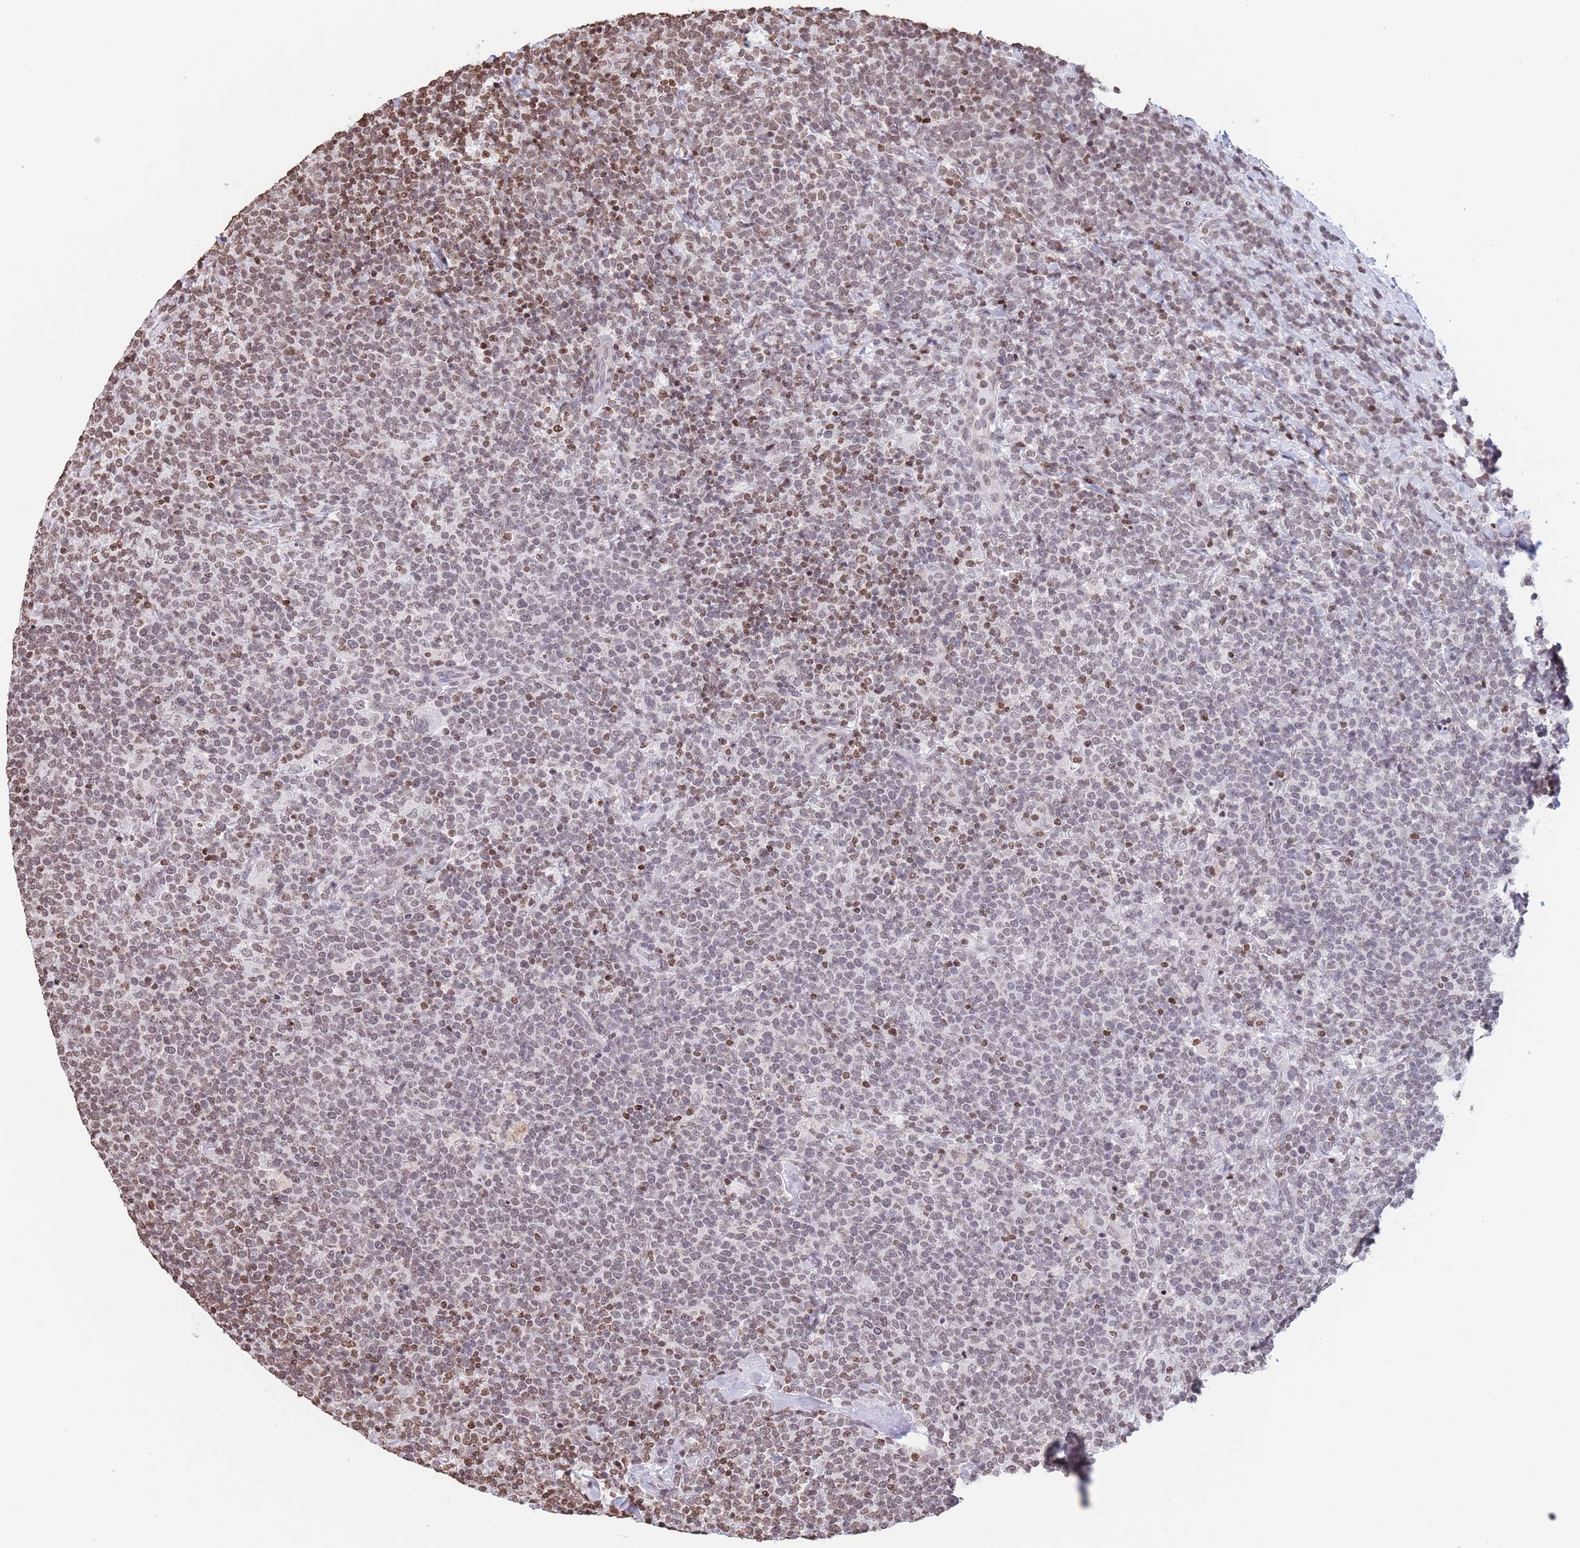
{"staining": {"intensity": "moderate", "quantity": ">75%", "location": "nuclear"}, "tissue": "lymphoma", "cell_type": "Tumor cells", "image_type": "cancer", "snomed": [{"axis": "morphology", "description": "Malignant lymphoma, non-Hodgkin's type, High grade"}, {"axis": "topography", "description": "Lymph node"}], "caption": "An immunohistochemistry (IHC) histopathology image of neoplastic tissue is shown. Protein staining in brown labels moderate nuclear positivity in lymphoma within tumor cells.", "gene": "H2BC11", "patient": {"sex": "male", "age": 61}}